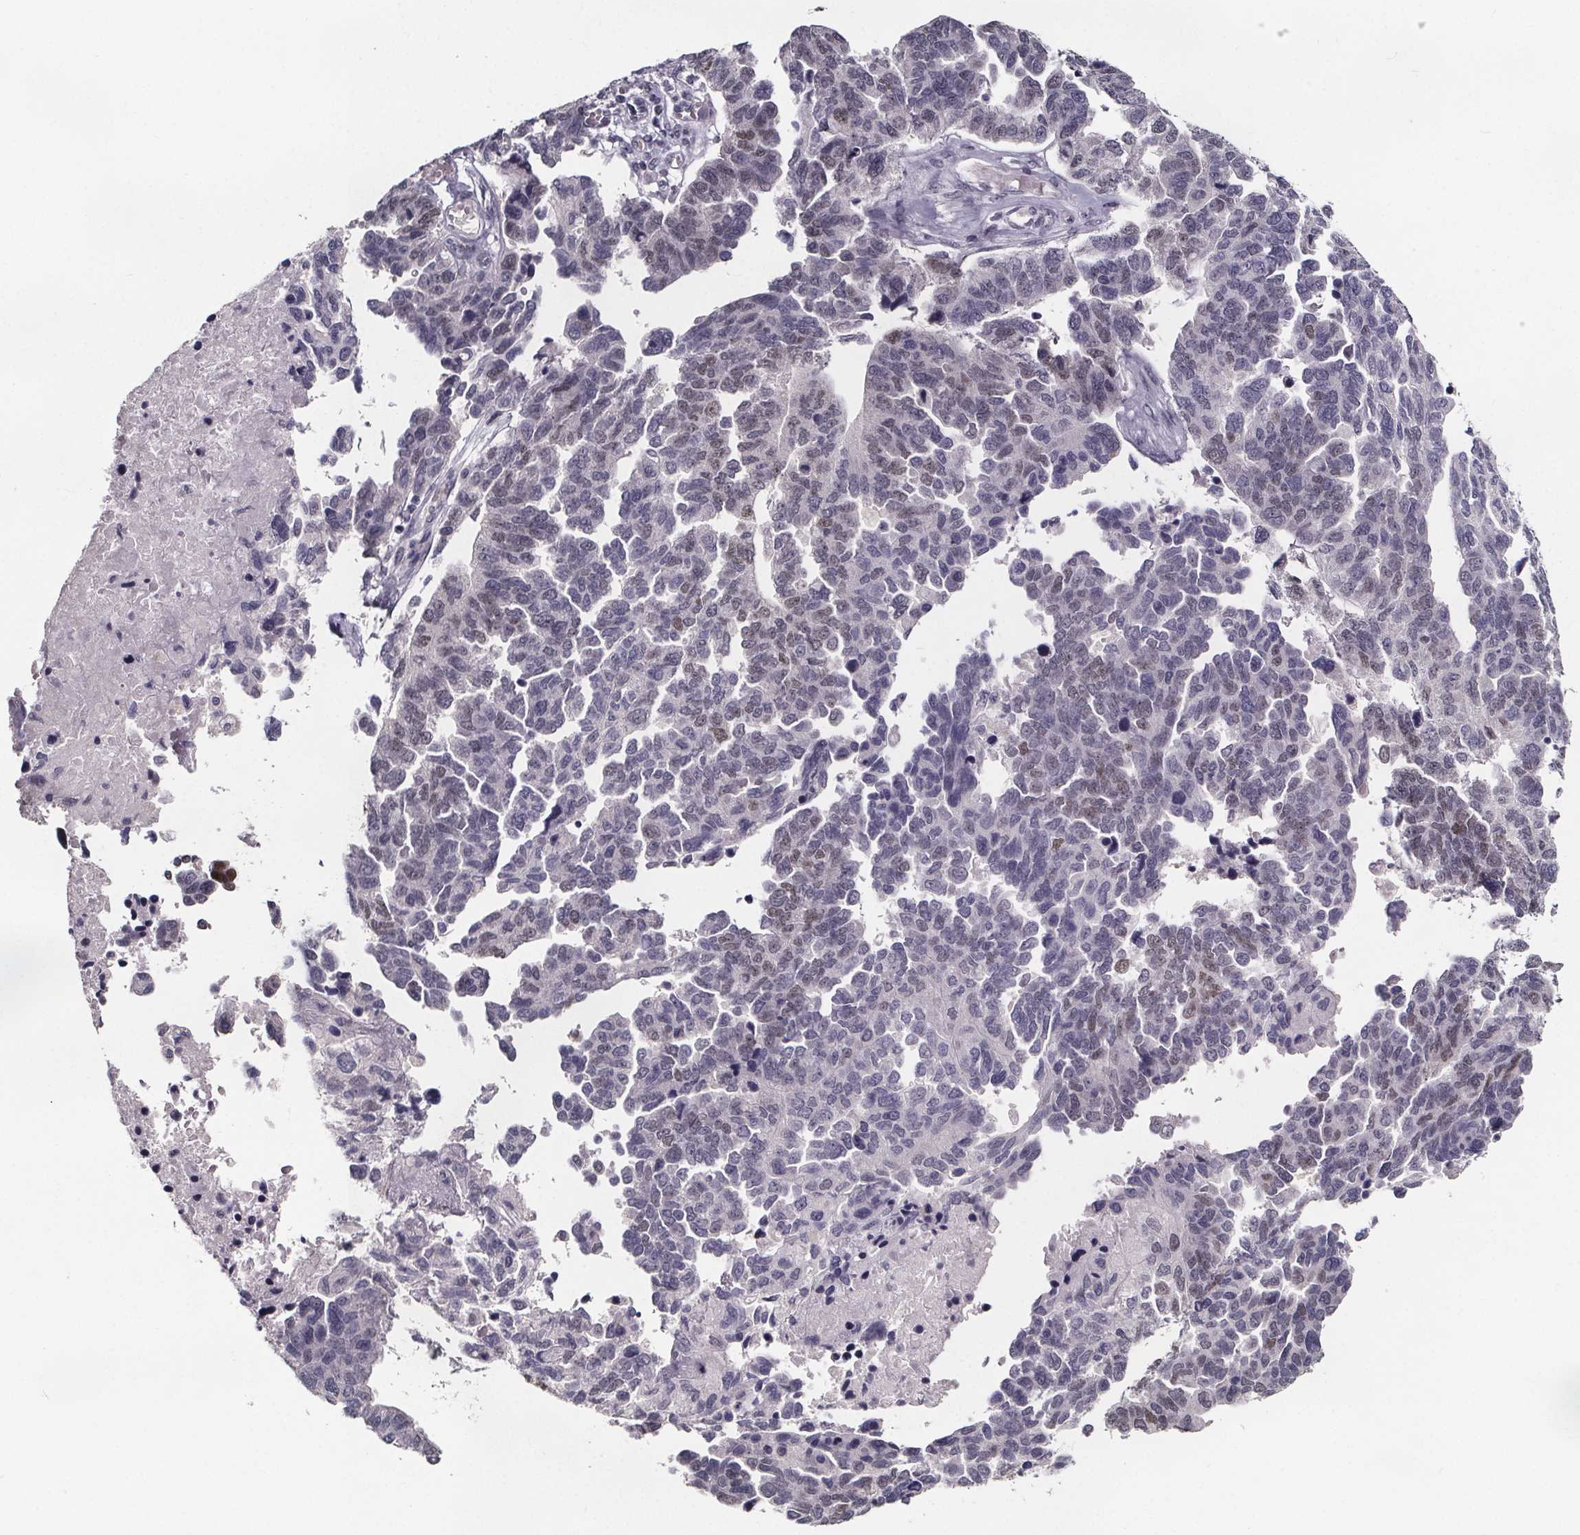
{"staining": {"intensity": "strong", "quantity": "25%-75%", "location": "nuclear"}, "tissue": "ovarian cancer", "cell_type": "Tumor cells", "image_type": "cancer", "snomed": [{"axis": "morphology", "description": "Cystadenocarcinoma, serous, NOS"}, {"axis": "topography", "description": "Ovary"}], "caption": "Immunohistochemistry histopathology image of ovarian cancer stained for a protein (brown), which shows high levels of strong nuclear staining in approximately 25%-75% of tumor cells.", "gene": "AR", "patient": {"sex": "female", "age": 64}}